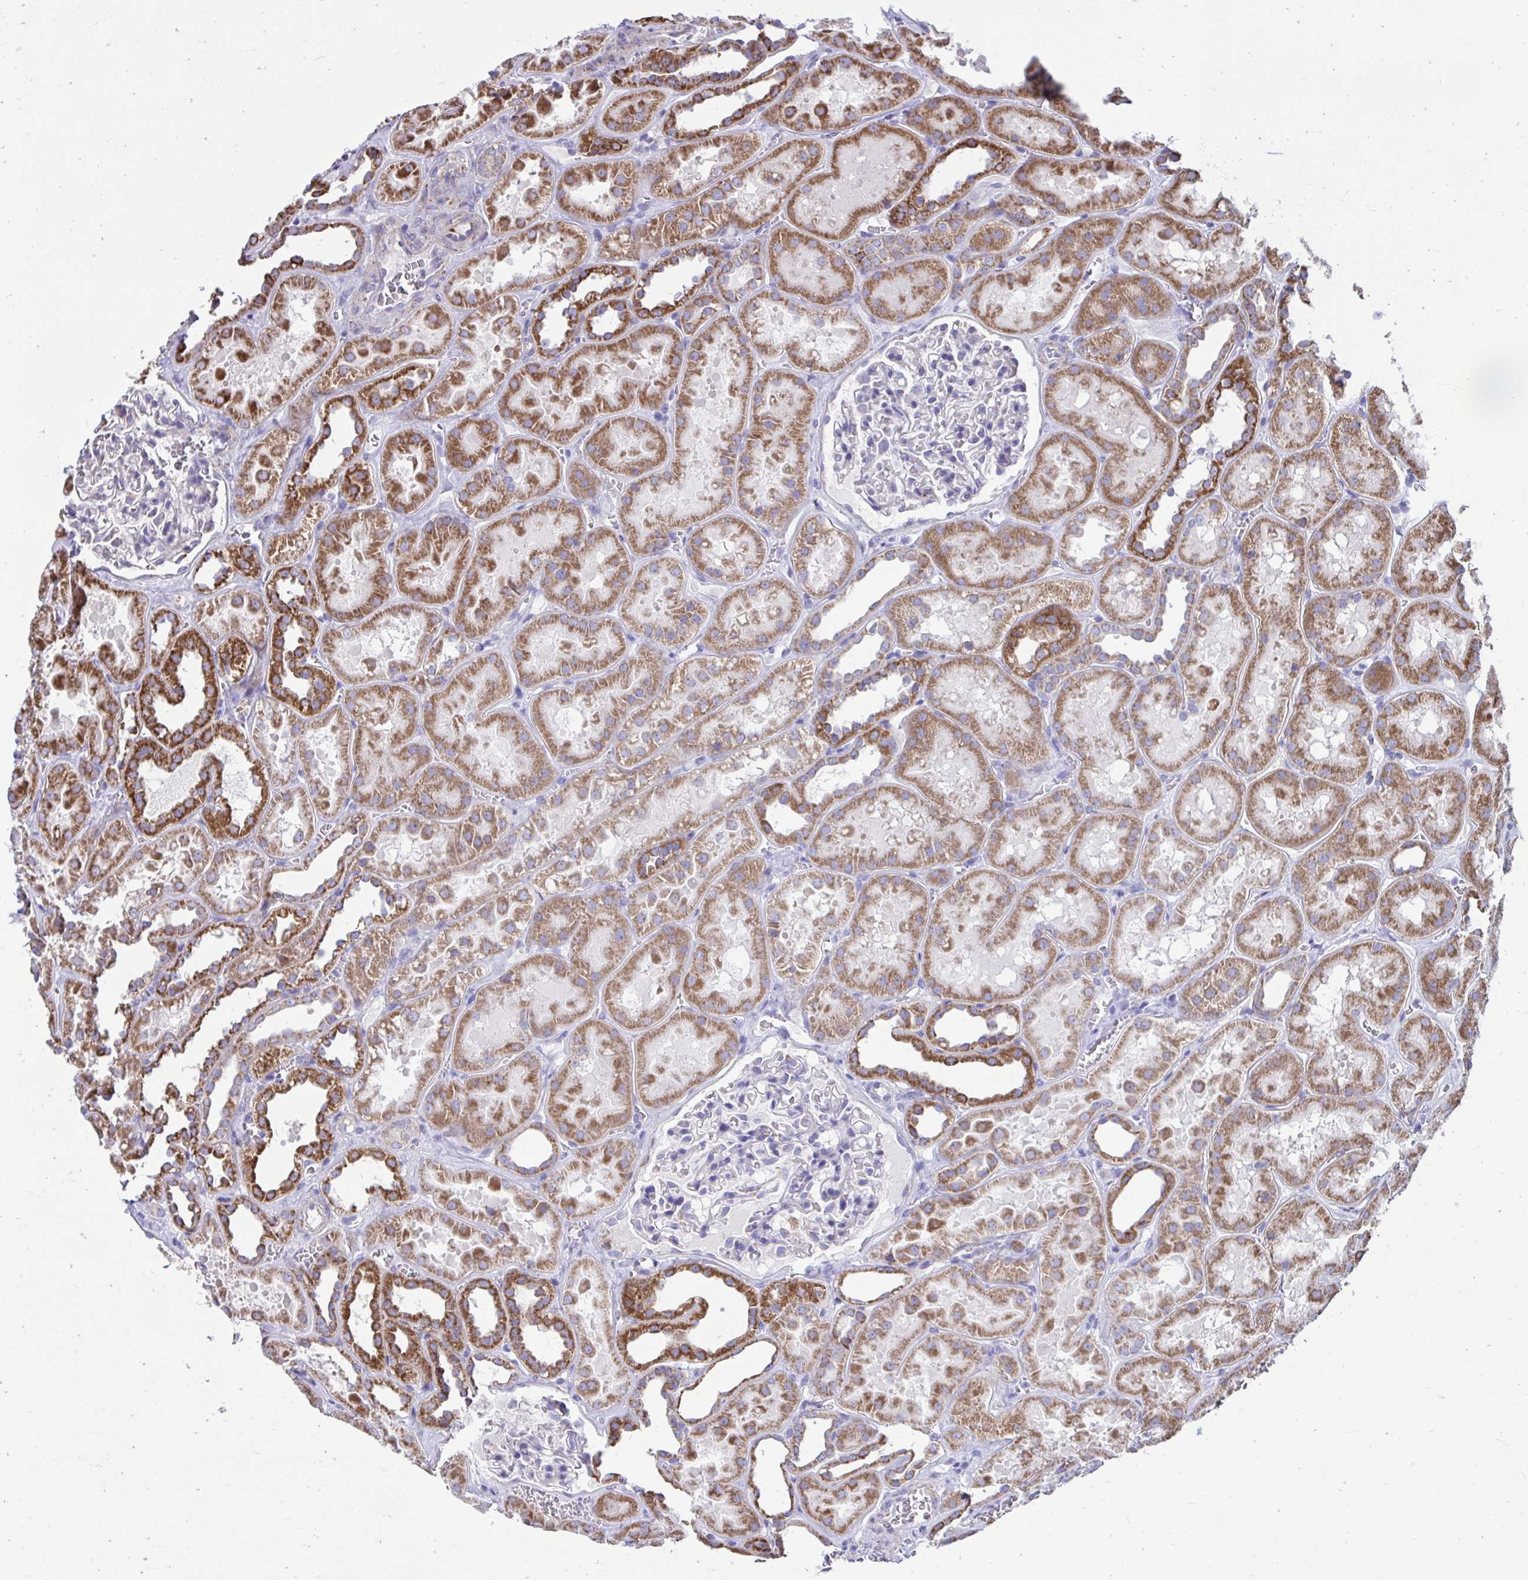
{"staining": {"intensity": "negative", "quantity": "none", "location": "none"}, "tissue": "kidney", "cell_type": "Cells in glomeruli", "image_type": "normal", "snomed": [{"axis": "morphology", "description": "Normal tissue, NOS"}, {"axis": "topography", "description": "Kidney"}], "caption": "Micrograph shows no protein staining in cells in glomeruli of normal kidney.", "gene": "LINGO4", "patient": {"sex": "female", "age": 41}}